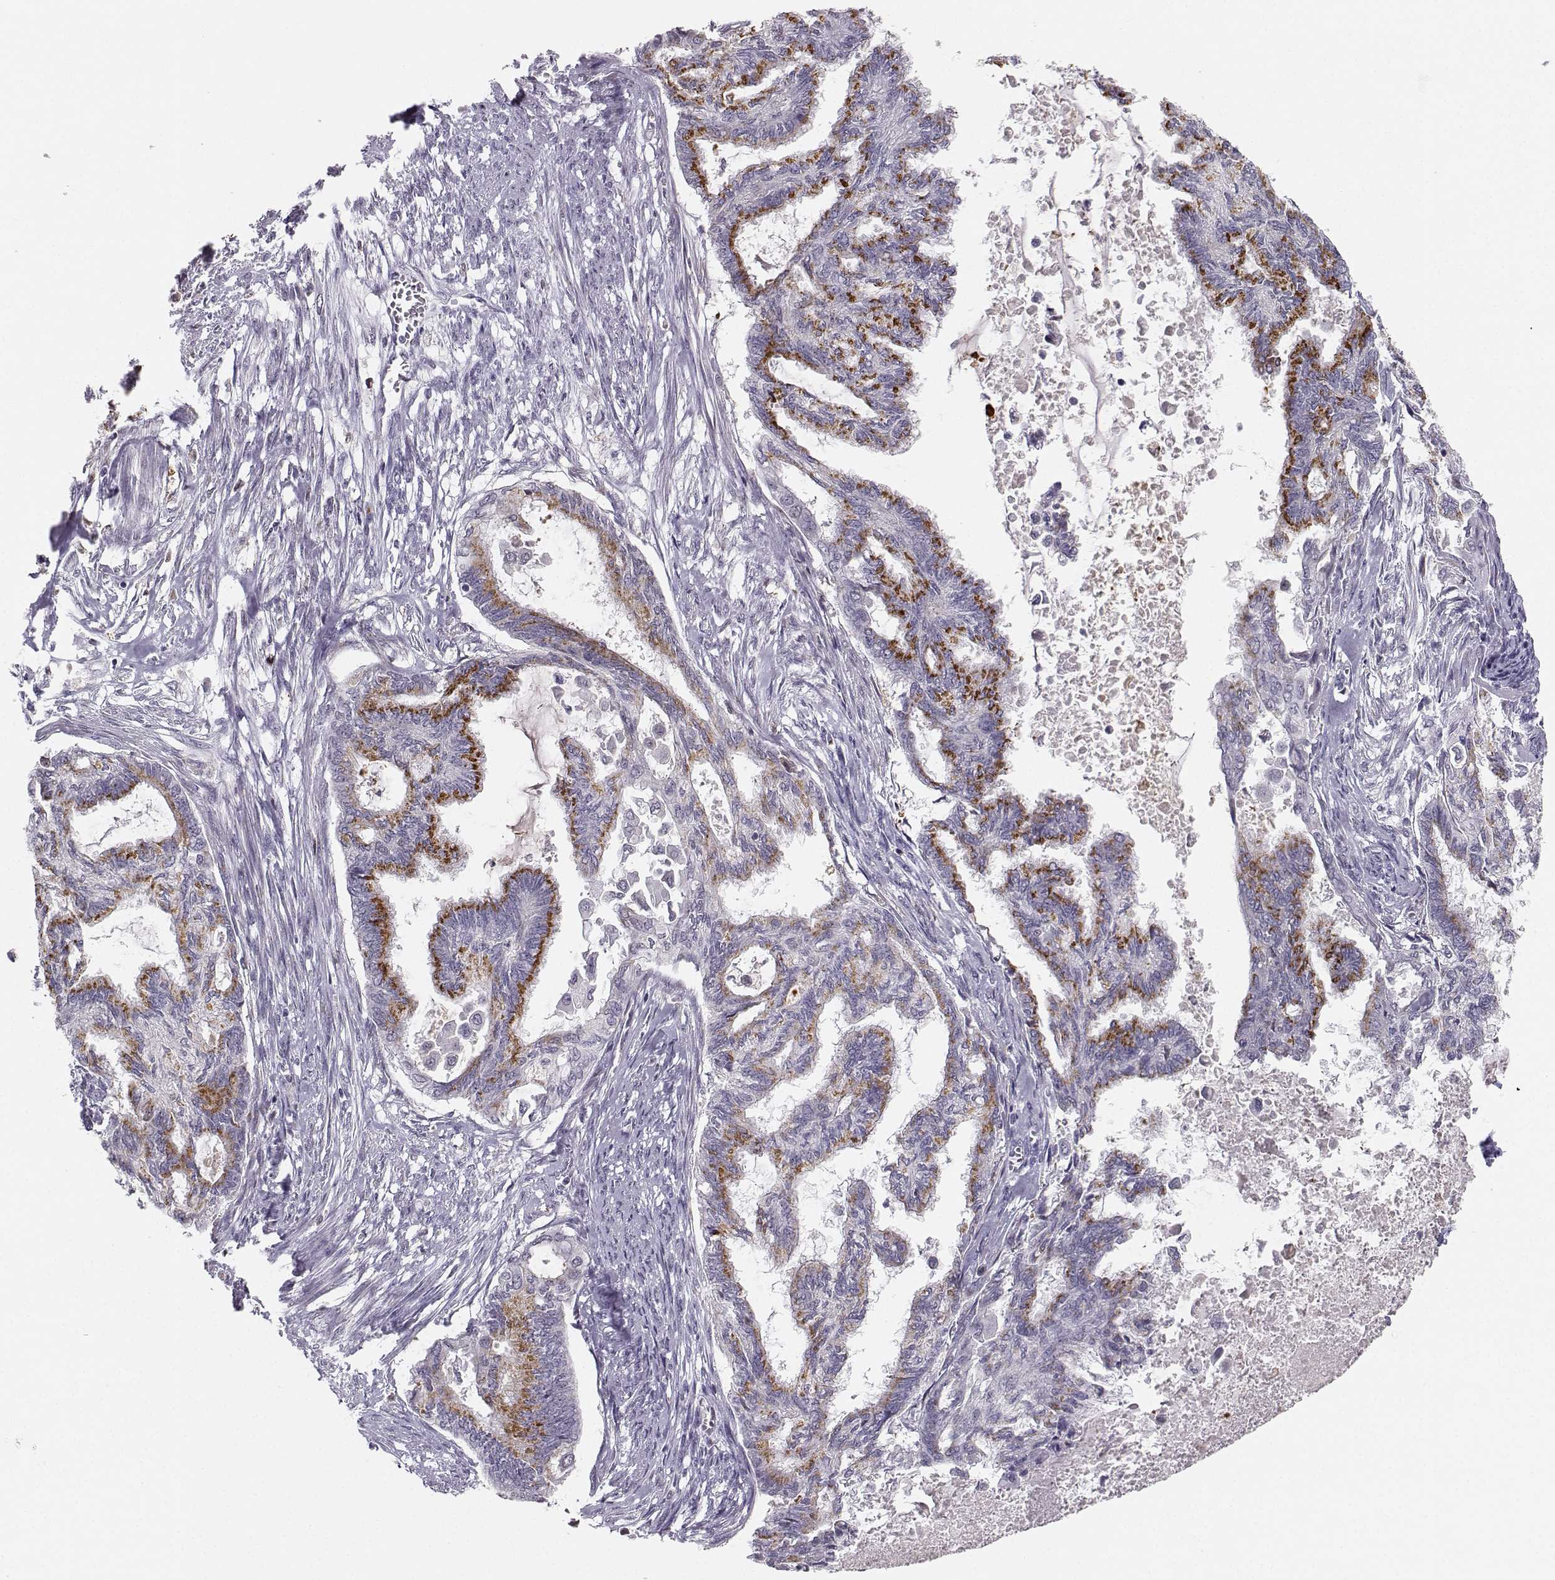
{"staining": {"intensity": "strong", "quantity": "<25%", "location": "cytoplasmic/membranous"}, "tissue": "endometrial cancer", "cell_type": "Tumor cells", "image_type": "cancer", "snomed": [{"axis": "morphology", "description": "Adenocarcinoma, NOS"}, {"axis": "topography", "description": "Endometrium"}], "caption": "Immunohistochemistry (IHC) (DAB) staining of adenocarcinoma (endometrial) displays strong cytoplasmic/membranous protein expression in about <25% of tumor cells.", "gene": "HTR7", "patient": {"sex": "female", "age": 86}}